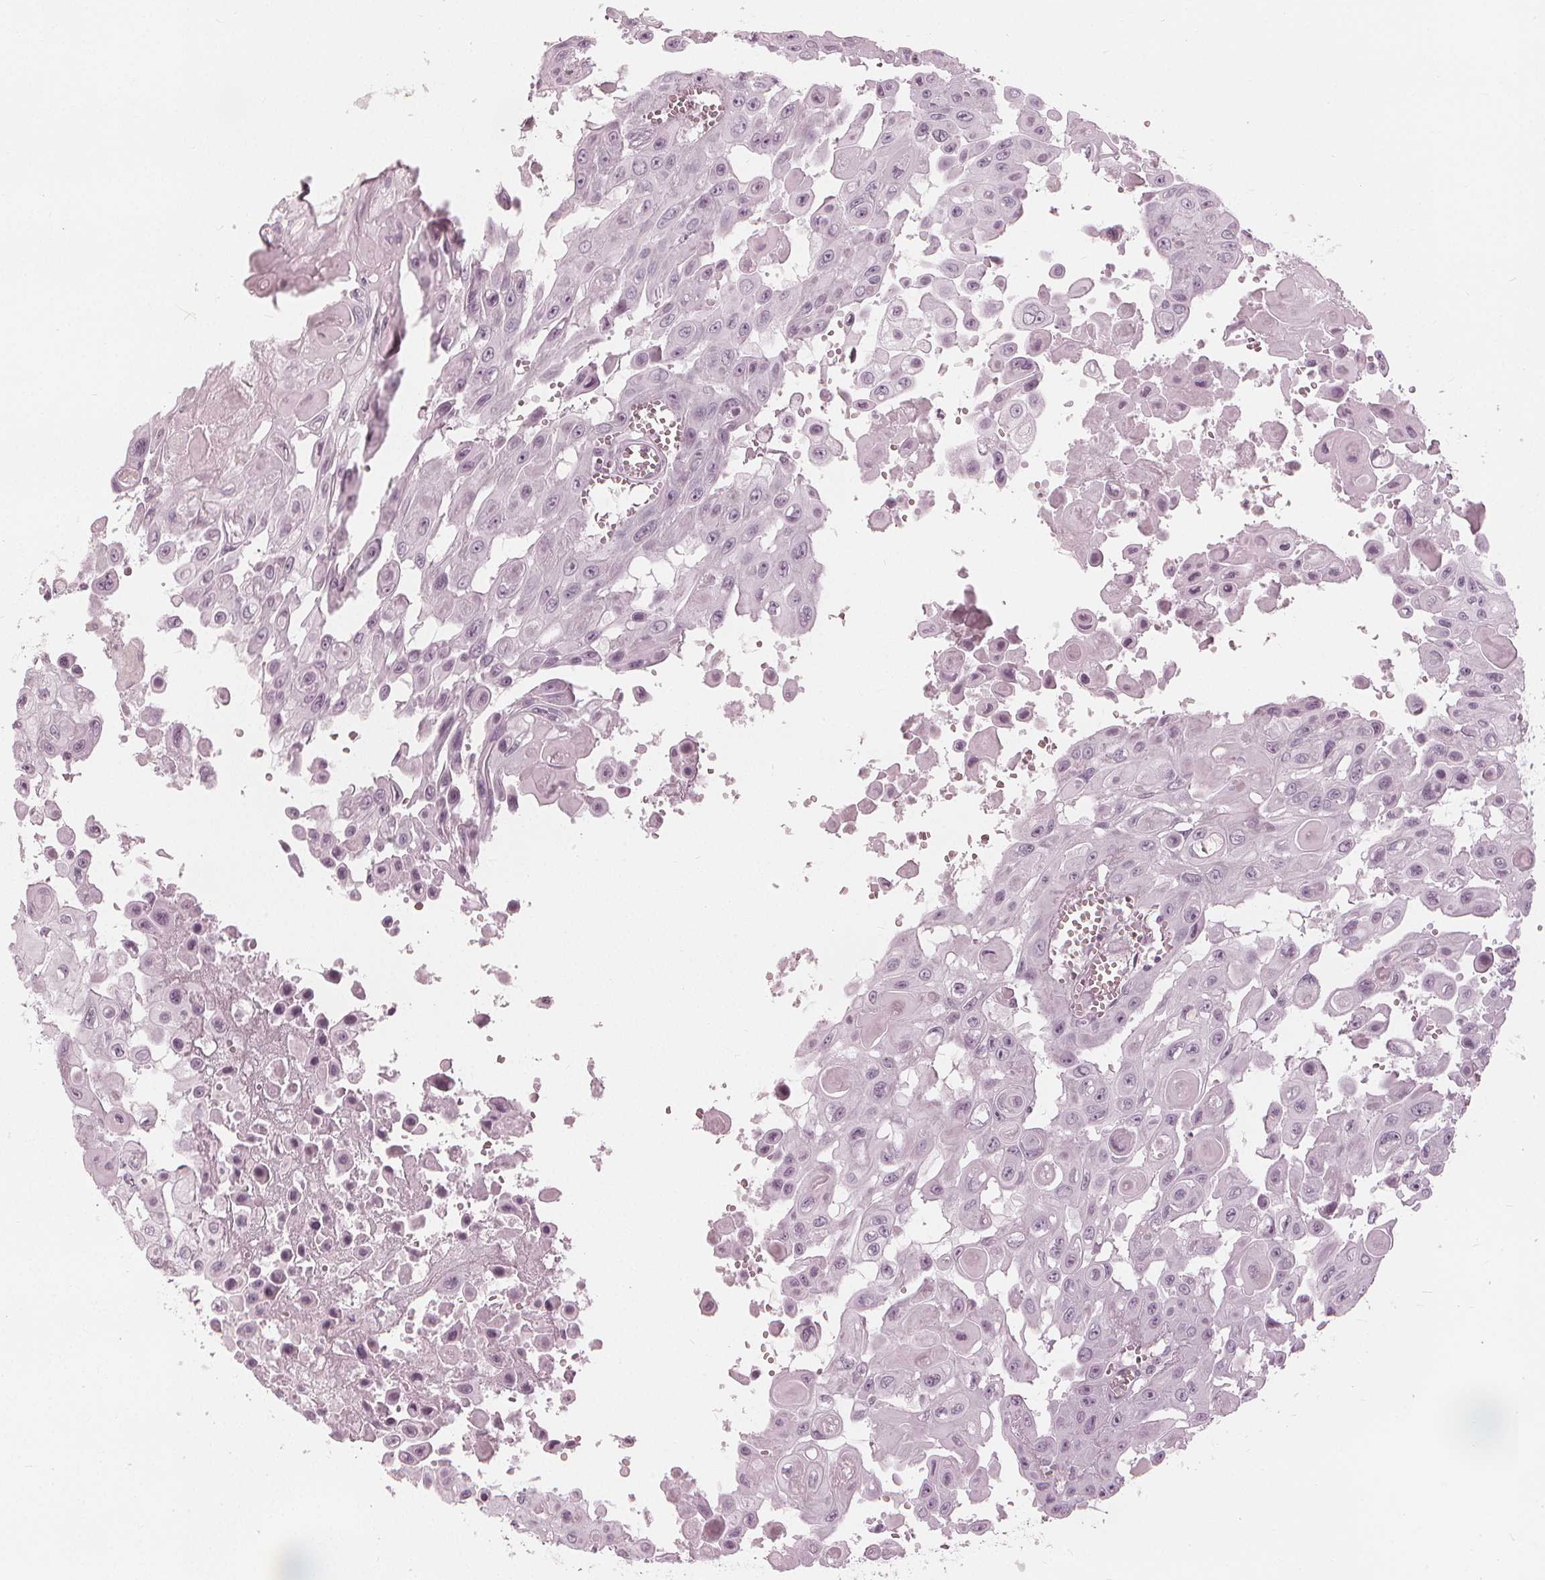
{"staining": {"intensity": "negative", "quantity": "none", "location": "none"}, "tissue": "head and neck cancer", "cell_type": "Tumor cells", "image_type": "cancer", "snomed": [{"axis": "morphology", "description": "Adenocarcinoma, NOS"}, {"axis": "topography", "description": "Head-Neck"}], "caption": "Immunohistochemistry (IHC) of head and neck adenocarcinoma exhibits no staining in tumor cells. Nuclei are stained in blue.", "gene": "PAEP", "patient": {"sex": "male", "age": 73}}